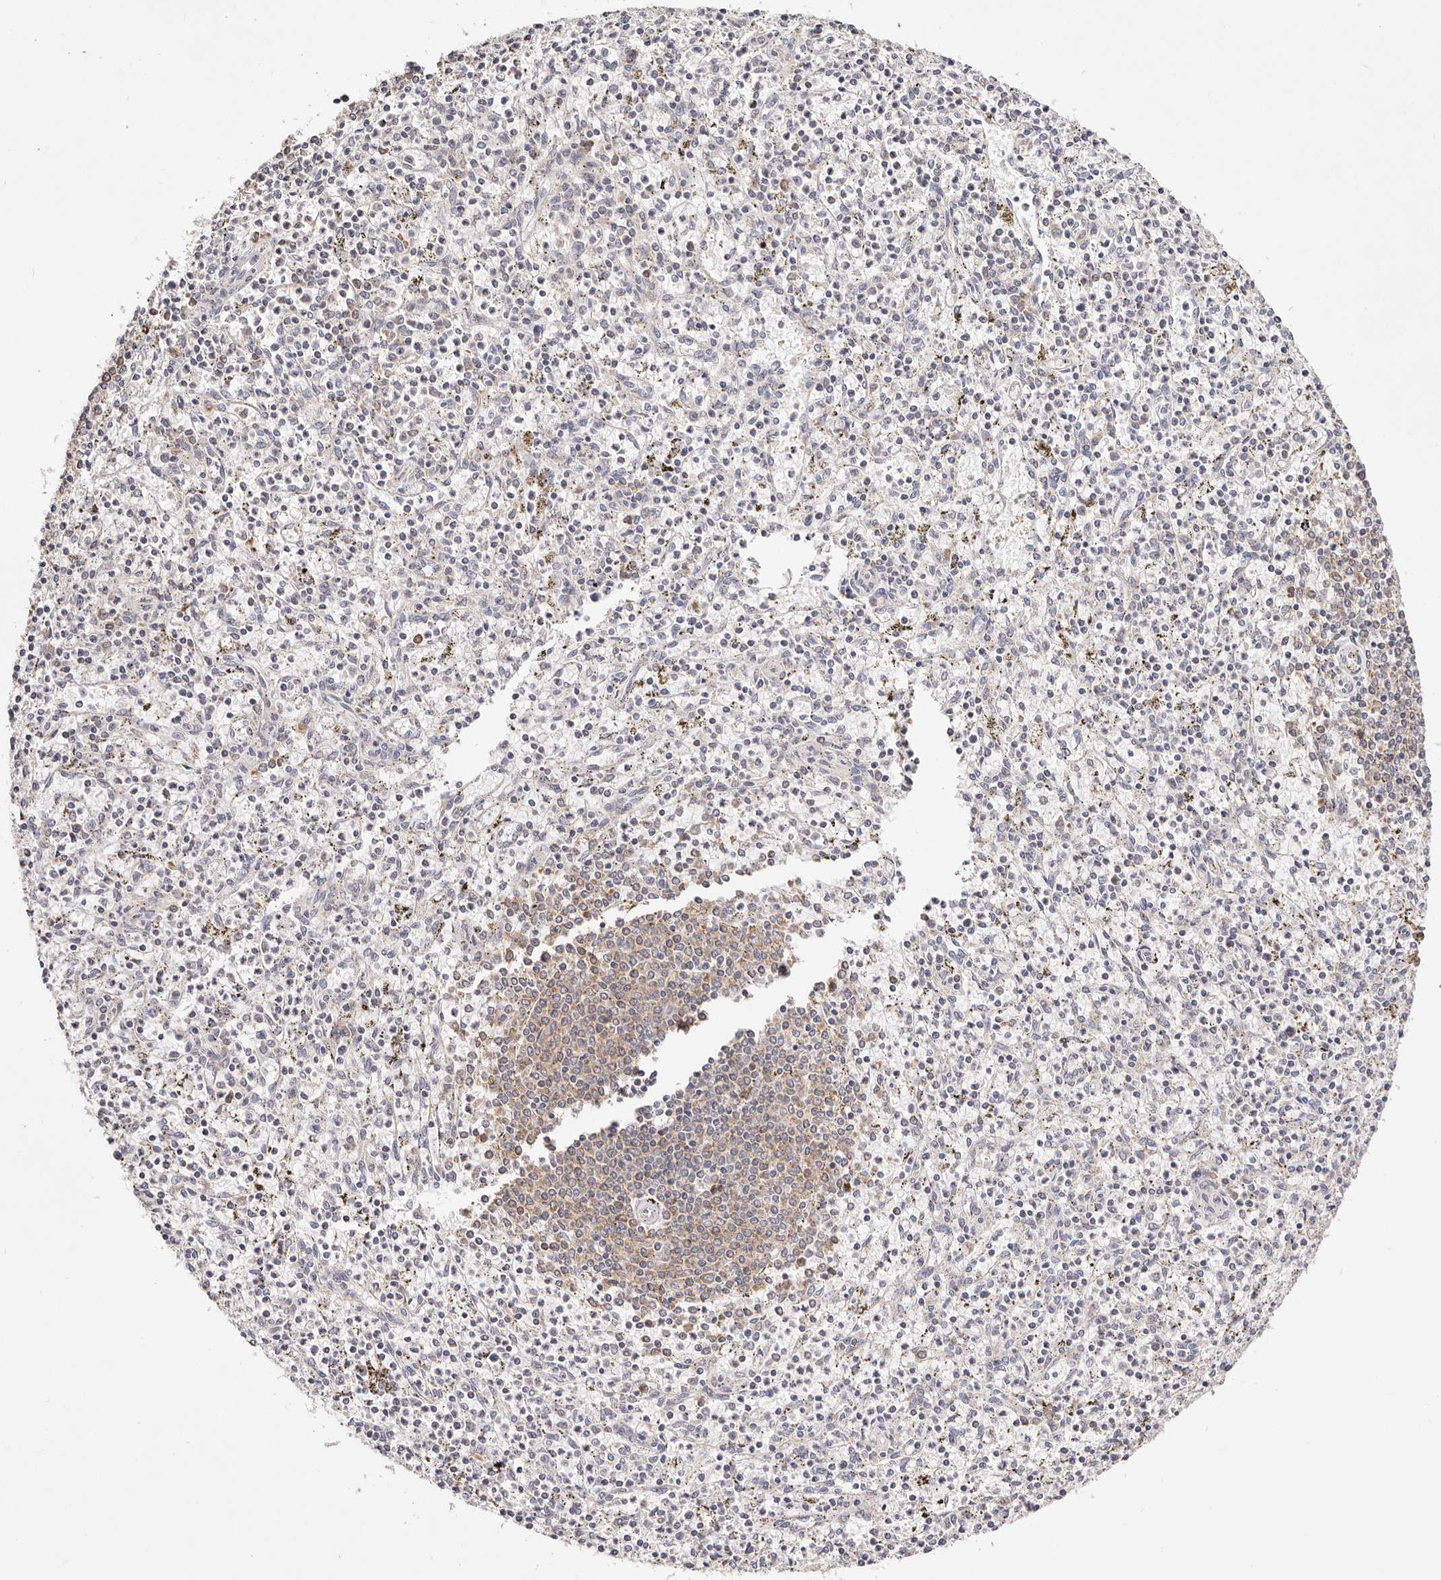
{"staining": {"intensity": "negative", "quantity": "none", "location": "none"}, "tissue": "spleen", "cell_type": "Cells in red pulp", "image_type": "normal", "snomed": [{"axis": "morphology", "description": "Normal tissue, NOS"}, {"axis": "topography", "description": "Spleen"}], "caption": "A micrograph of spleen stained for a protein displays no brown staining in cells in red pulp.", "gene": "GNA13", "patient": {"sex": "male", "age": 72}}